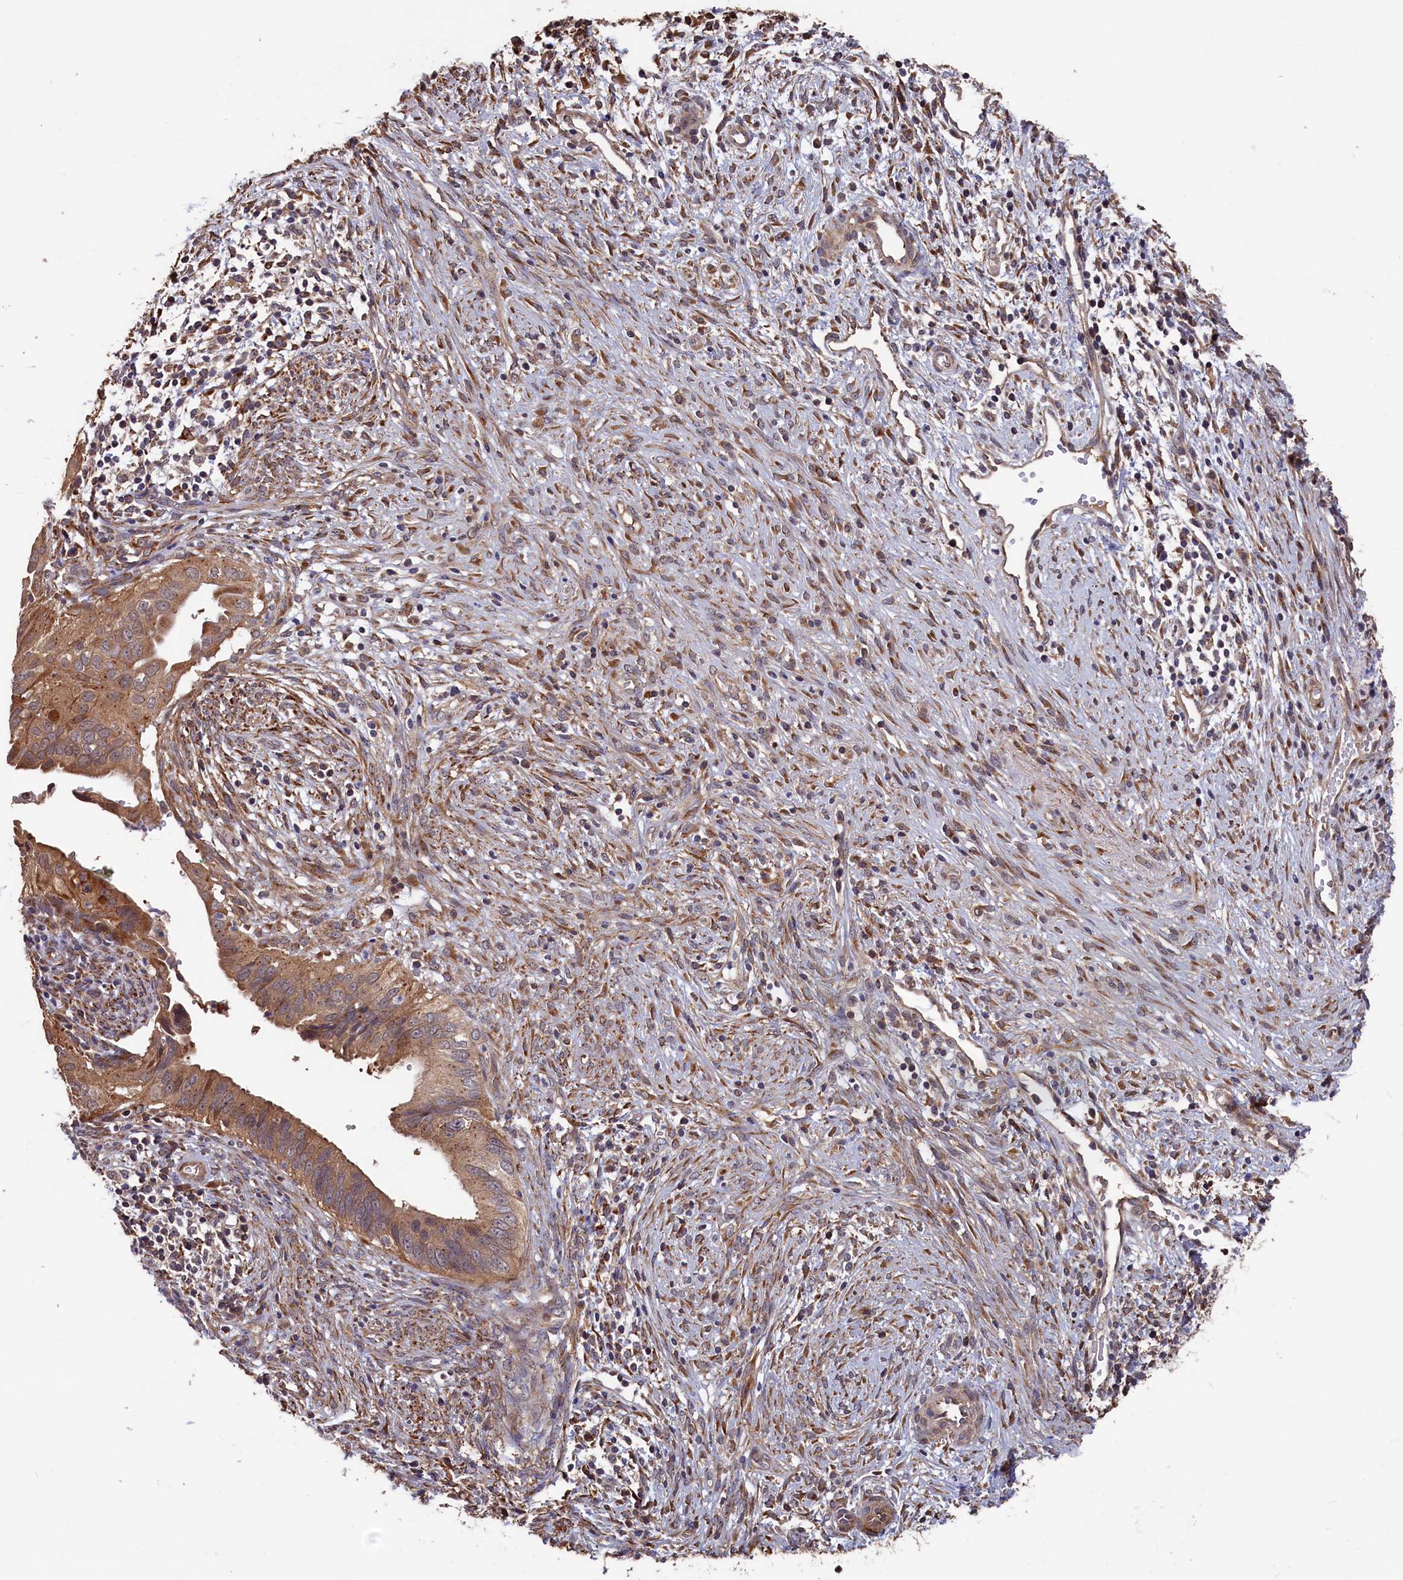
{"staining": {"intensity": "moderate", "quantity": ">75%", "location": "cytoplasmic/membranous"}, "tissue": "cervical cancer", "cell_type": "Tumor cells", "image_type": "cancer", "snomed": [{"axis": "morphology", "description": "Adenocarcinoma, NOS"}, {"axis": "topography", "description": "Cervix"}], "caption": "Cervical cancer stained with DAB (3,3'-diaminobenzidine) IHC shows medium levels of moderate cytoplasmic/membranous expression in about >75% of tumor cells.", "gene": "SLC12A4", "patient": {"sex": "female", "age": 42}}